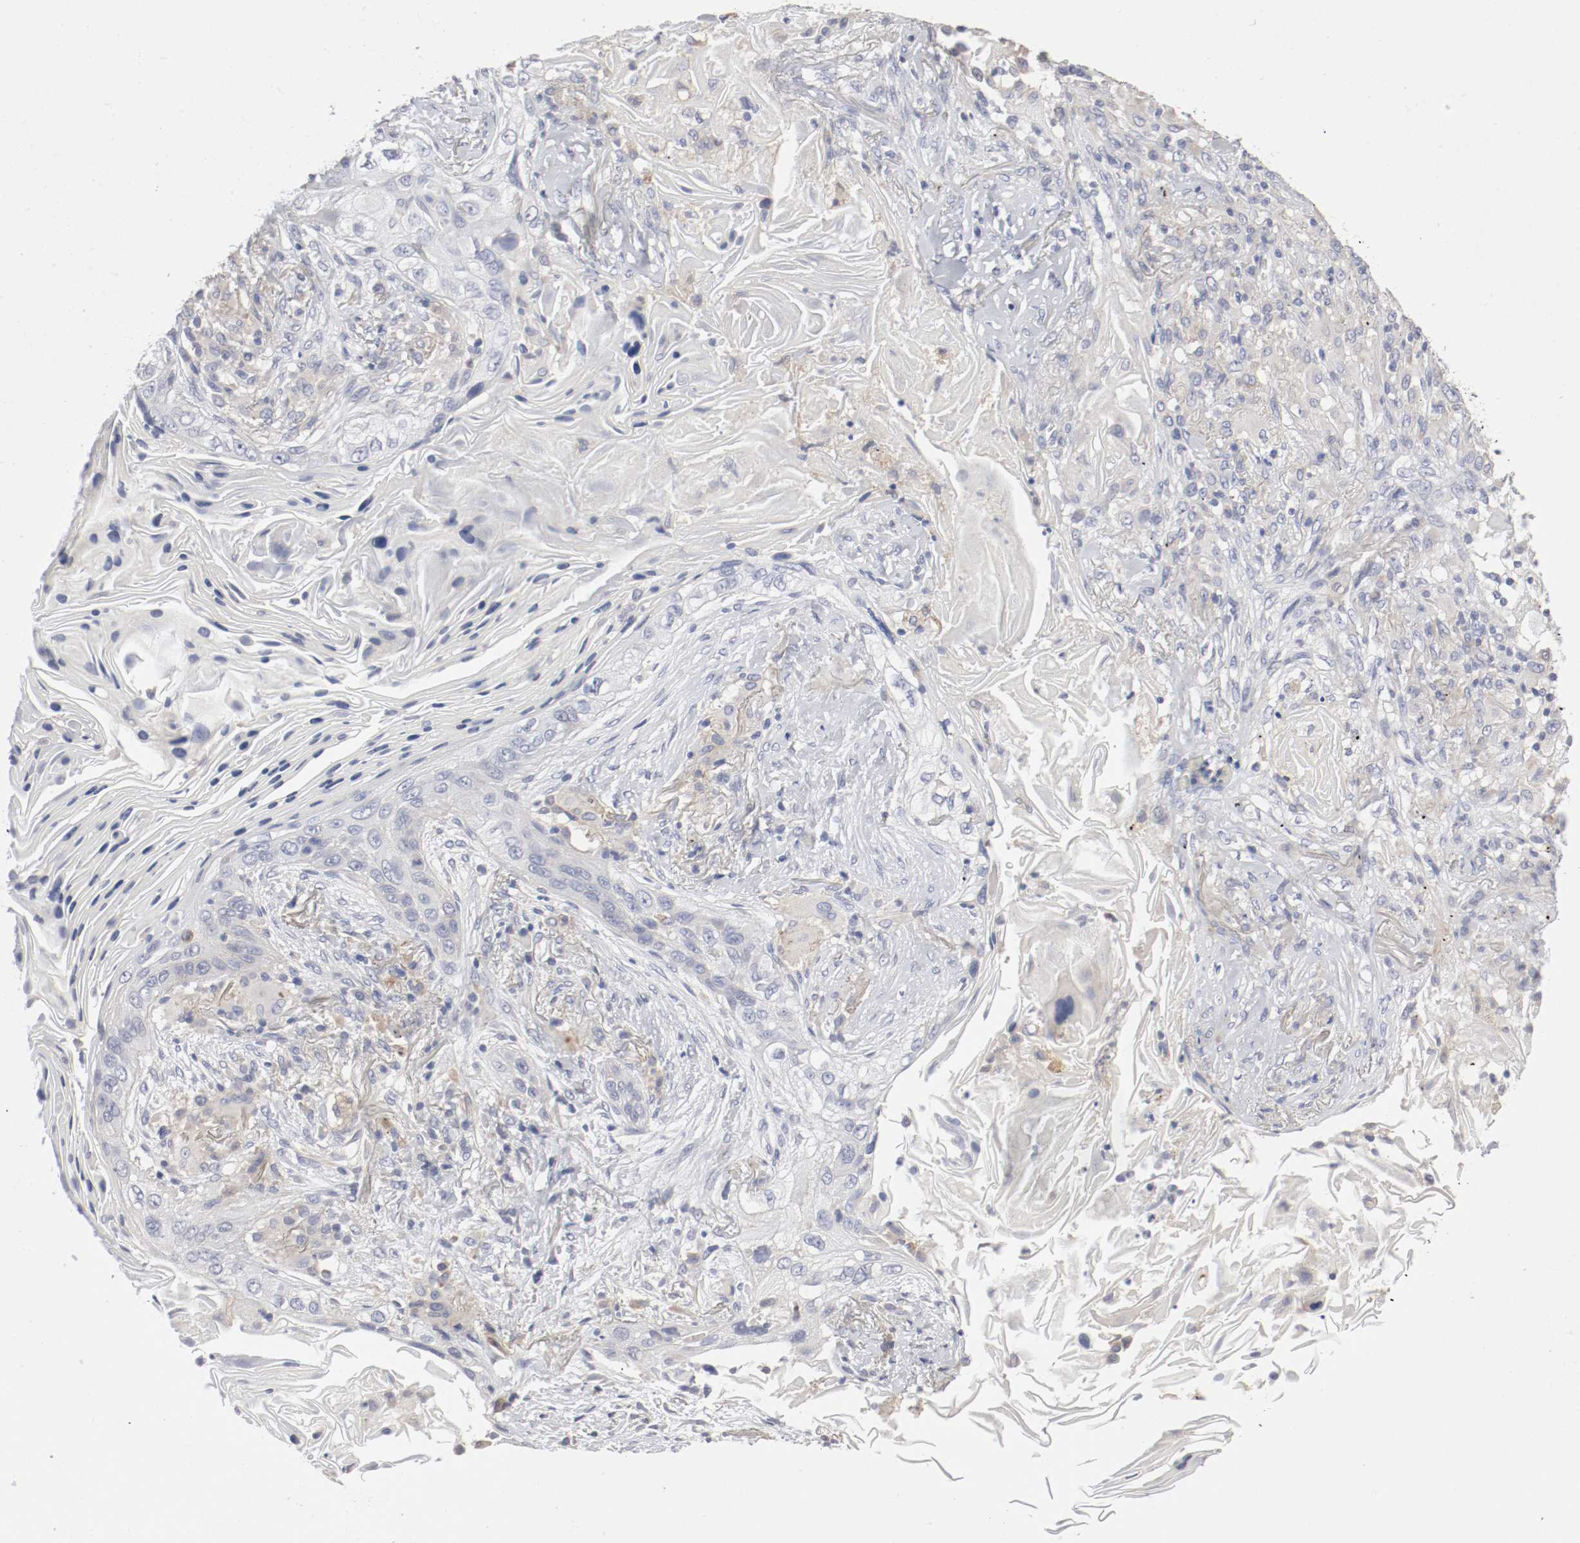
{"staining": {"intensity": "weak", "quantity": "<25%", "location": "cytoplasmic/membranous"}, "tissue": "lung cancer", "cell_type": "Tumor cells", "image_type": "cancer", "snomed": [{"axis": "morphology", "description": "Squamous cell carcinoma, NOS"}, {"axis": "topography", "description": "Lung"}], "caption": "Histopathology image shows no protein expression in tumor cells of lung cancer (squamous cell carcinoma) tissue. (Immunohistochemistry, brightfield microscopy, high magnification).", "gene": "FGFBP1", "patient": {"sex": "female", "age": 67}}